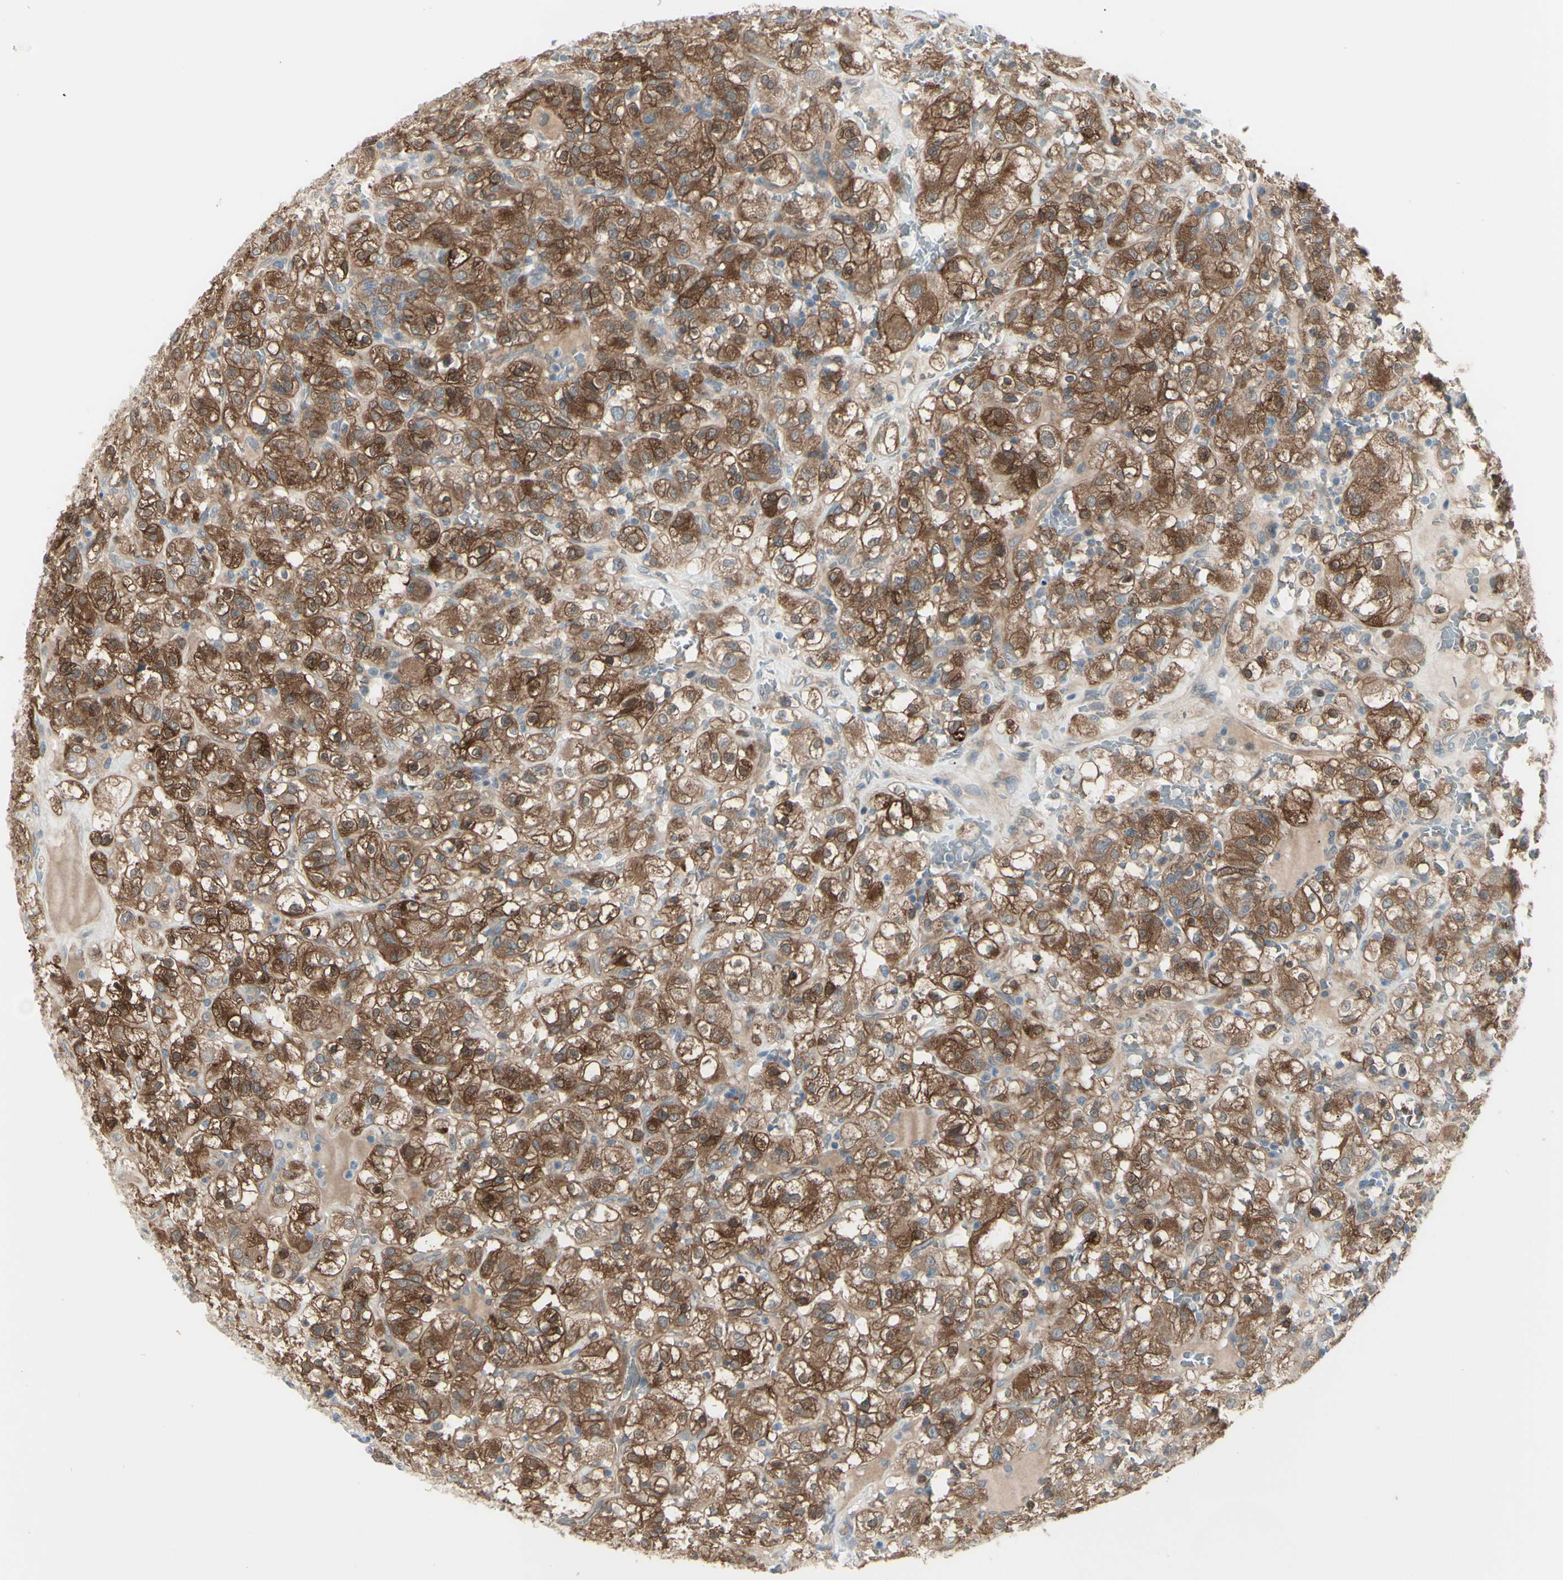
{"staining": {"intensity": "strong", "quantity": ">75%", "location": "cytoplasmic/membranous"}, "tissue": "renal cancer", "cell_type": "Tumor cells", "image_type": "cancer", "snomed": [{"axis": "morphology", "description": "Normal tissue, NOS"}, {"axis": "morphology", "description": "Adenocarcinoma, NOS"}, {"axis": "topography", "description": "Kidney"}], "caption": "Protein analysis of adenocarcinoma (renal) tissue shows strong cytoplasmic/membranous positivity in approximately >75% of tumor cells.", "gene": "LRRK1", "patient": {"sex": "female", "age": 72}}